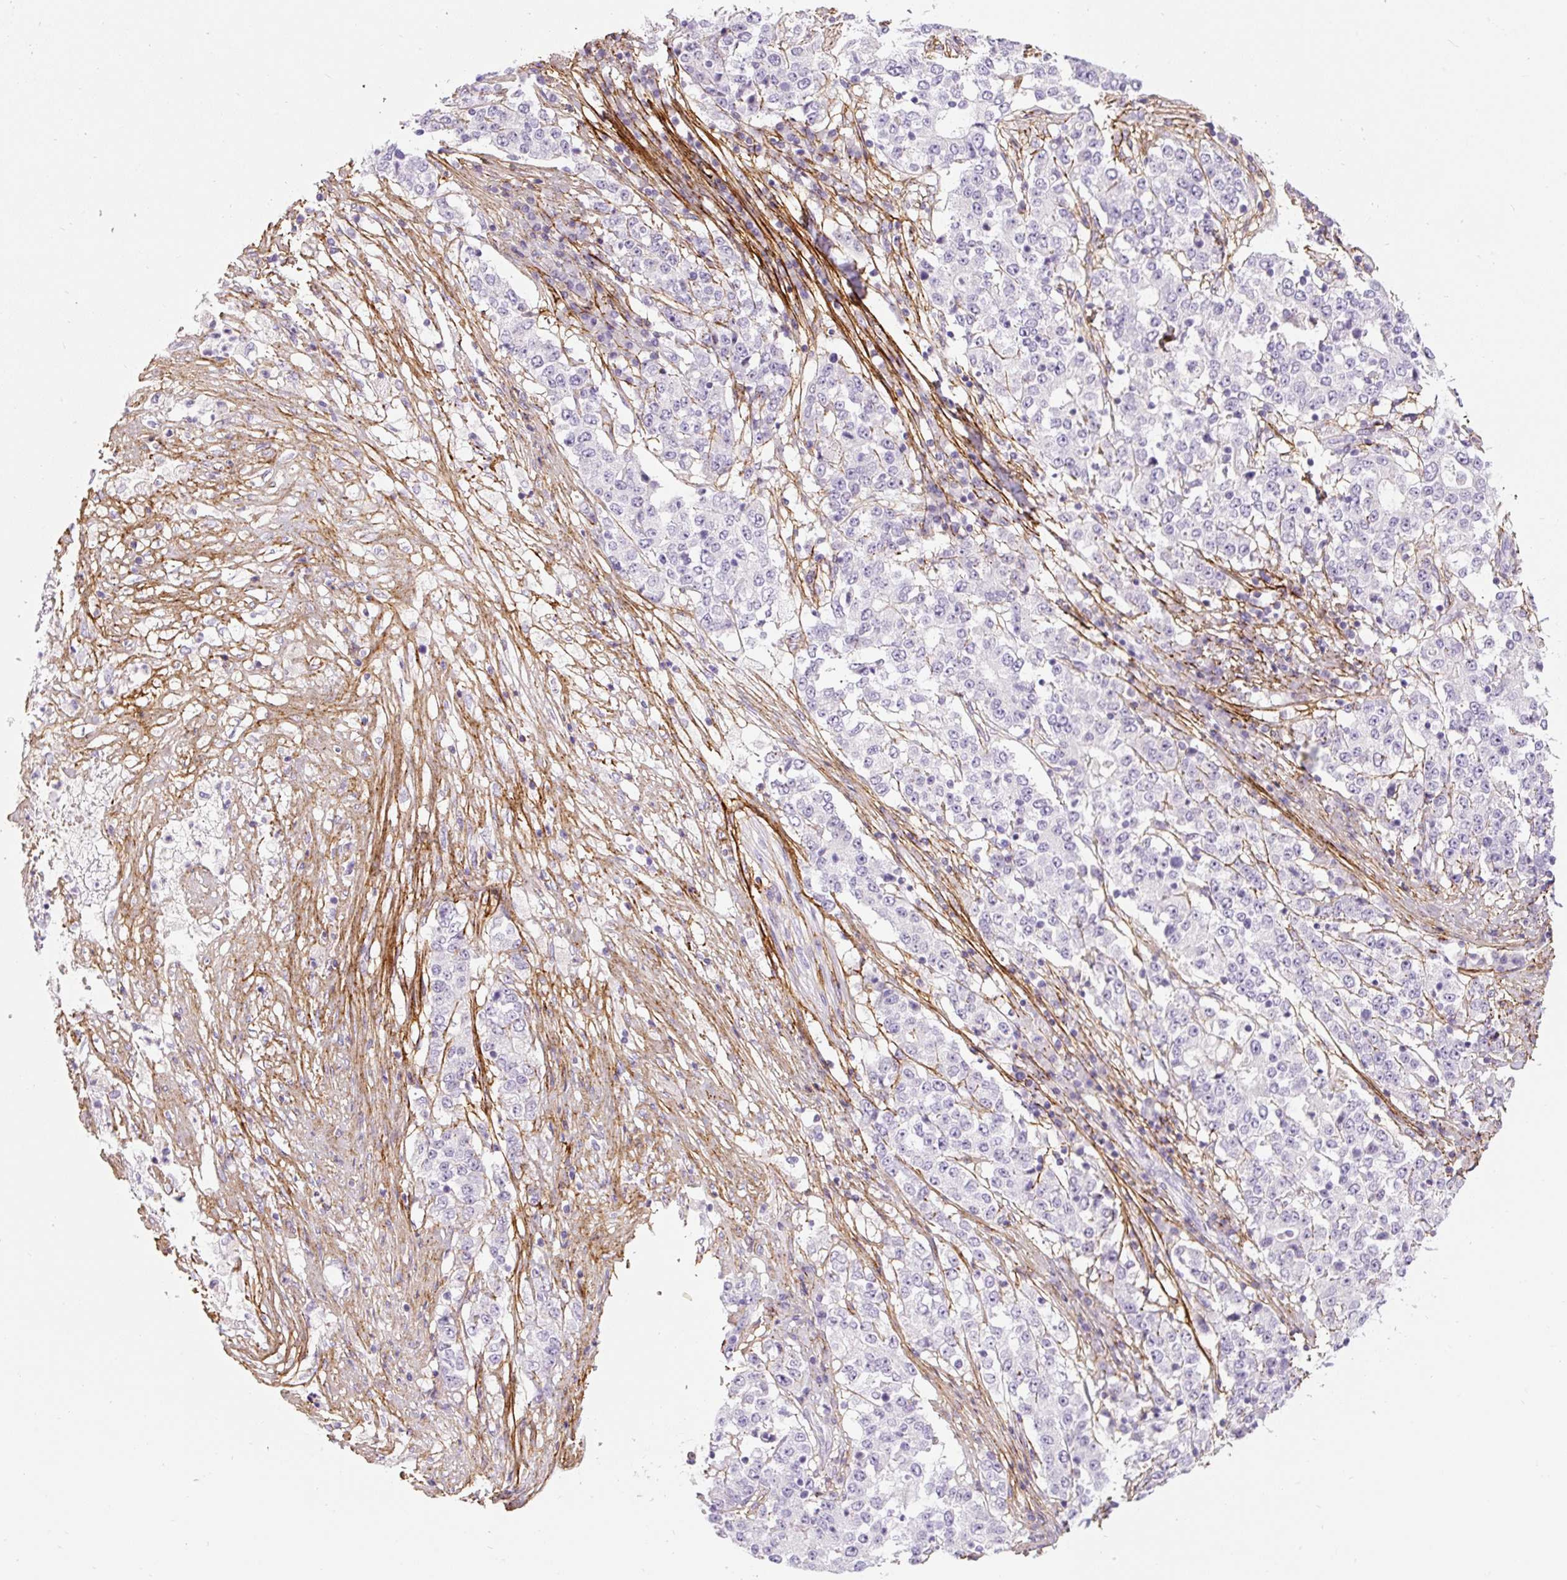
{"staining": {"intensity": "negative", "quantity": "none", "location": "none"}, "tissue": "stomach cancer", "cell_type": "Tumor cells", "image_type": "cancer", "snomed": [{"axis": "morphology", "description": "Adenocarcinoma, NOS"}, {"axis": "topography", "description": "Stomach"}], "caption": "Tumor cells show no significant protein staining in stomach cancer (adenocarcinoma).", "gene": "FBN1", "patient": {"sex": "male", "age": 59}}